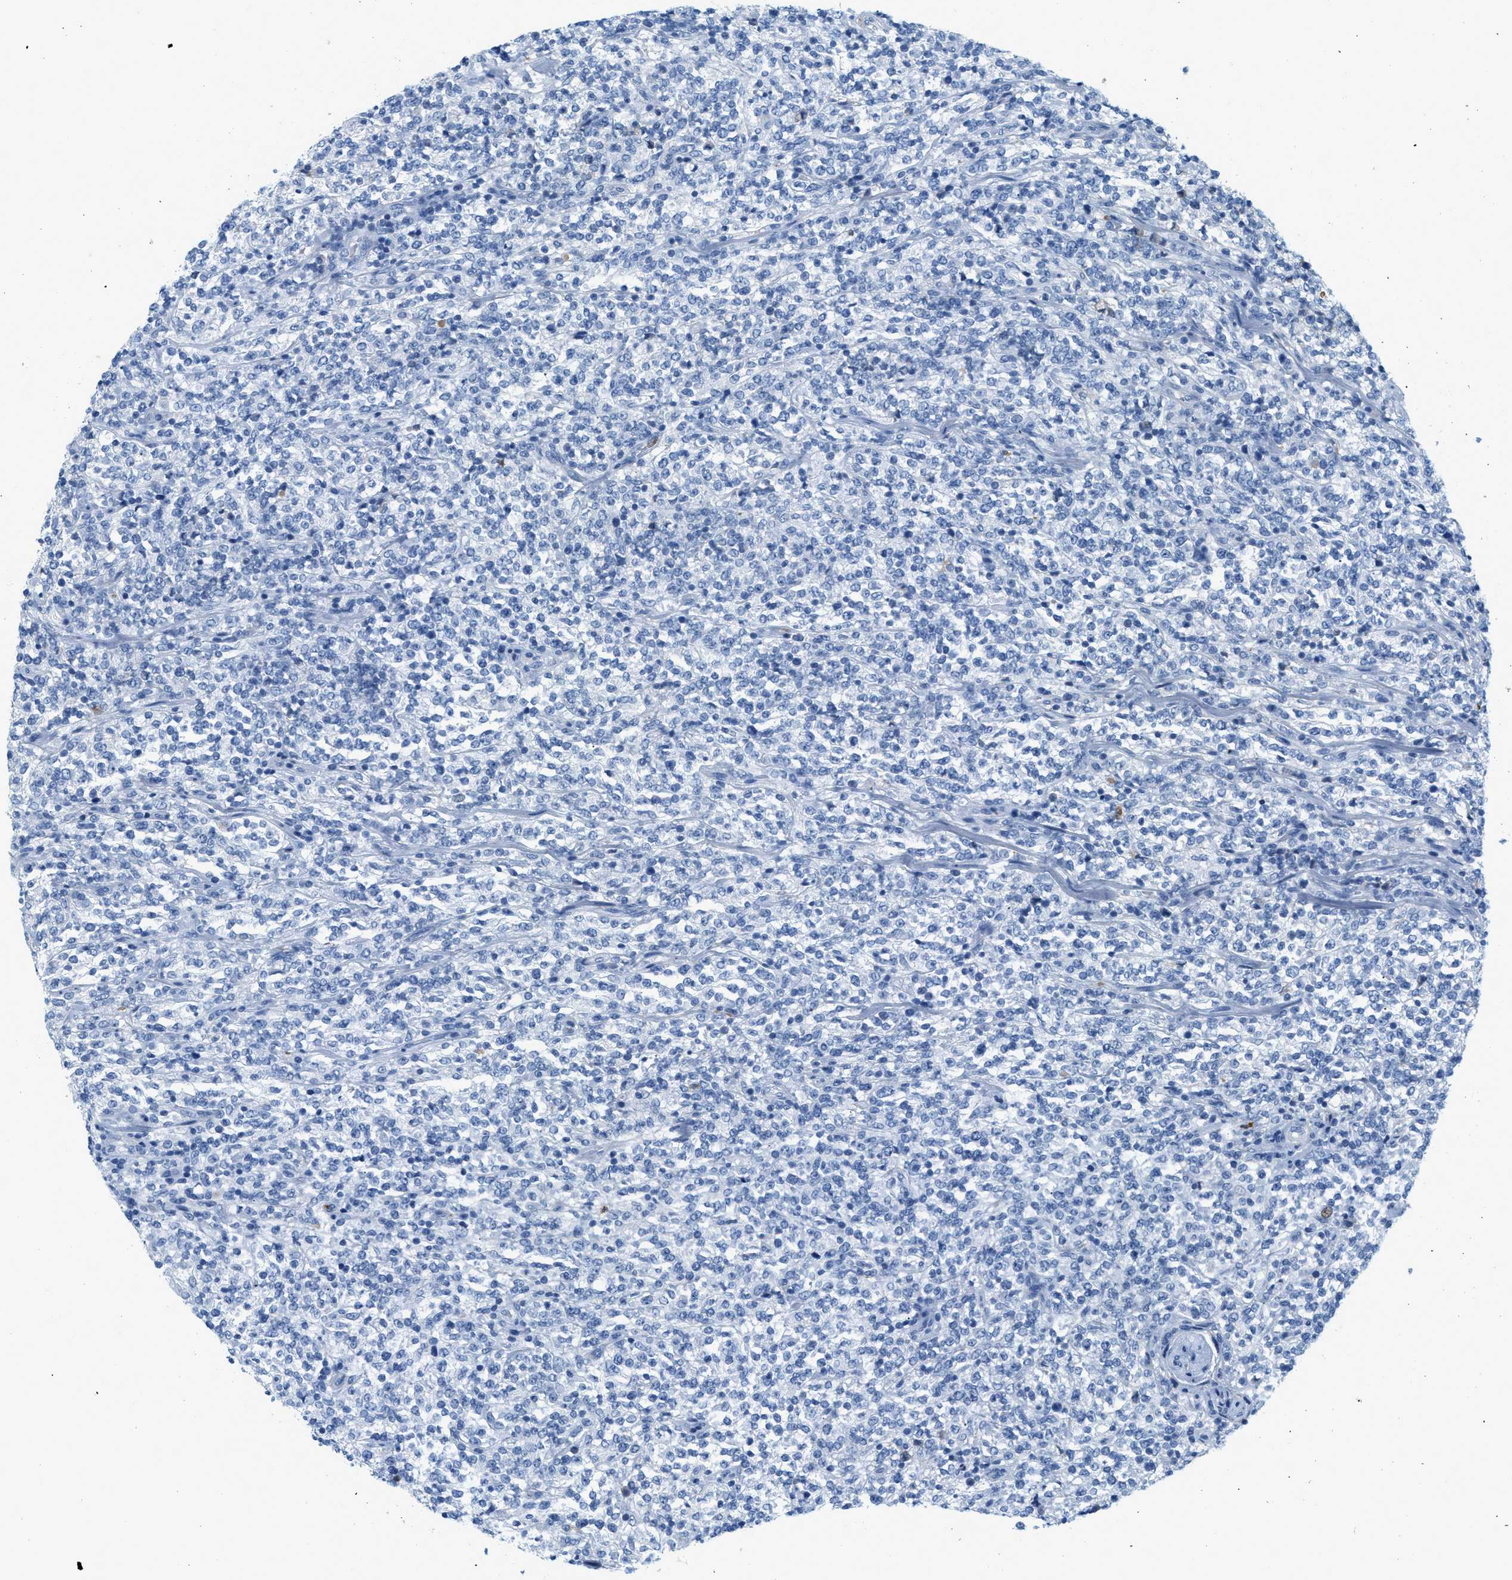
{"staining": {"intensity": "negative", "quantity": "none", "location": "none"}, "tissue": "lymphoma", "cell_type": "Tumor cells", "image_type": "cancer", "snomed": [{"axis": "morphology", "description": "Malignant lymphoma, non-Hodgkin's type, High grade"}, {"axis": "topography", "description": "Soft tissue"}], "caption": "Protein analysis of malignant lymphoma, non-Hodgkin's type (high-grade) exhibits no significant expression in tumor cells.", "gene": "LCN2", "patient": {"sex": "male", "age": 18}}